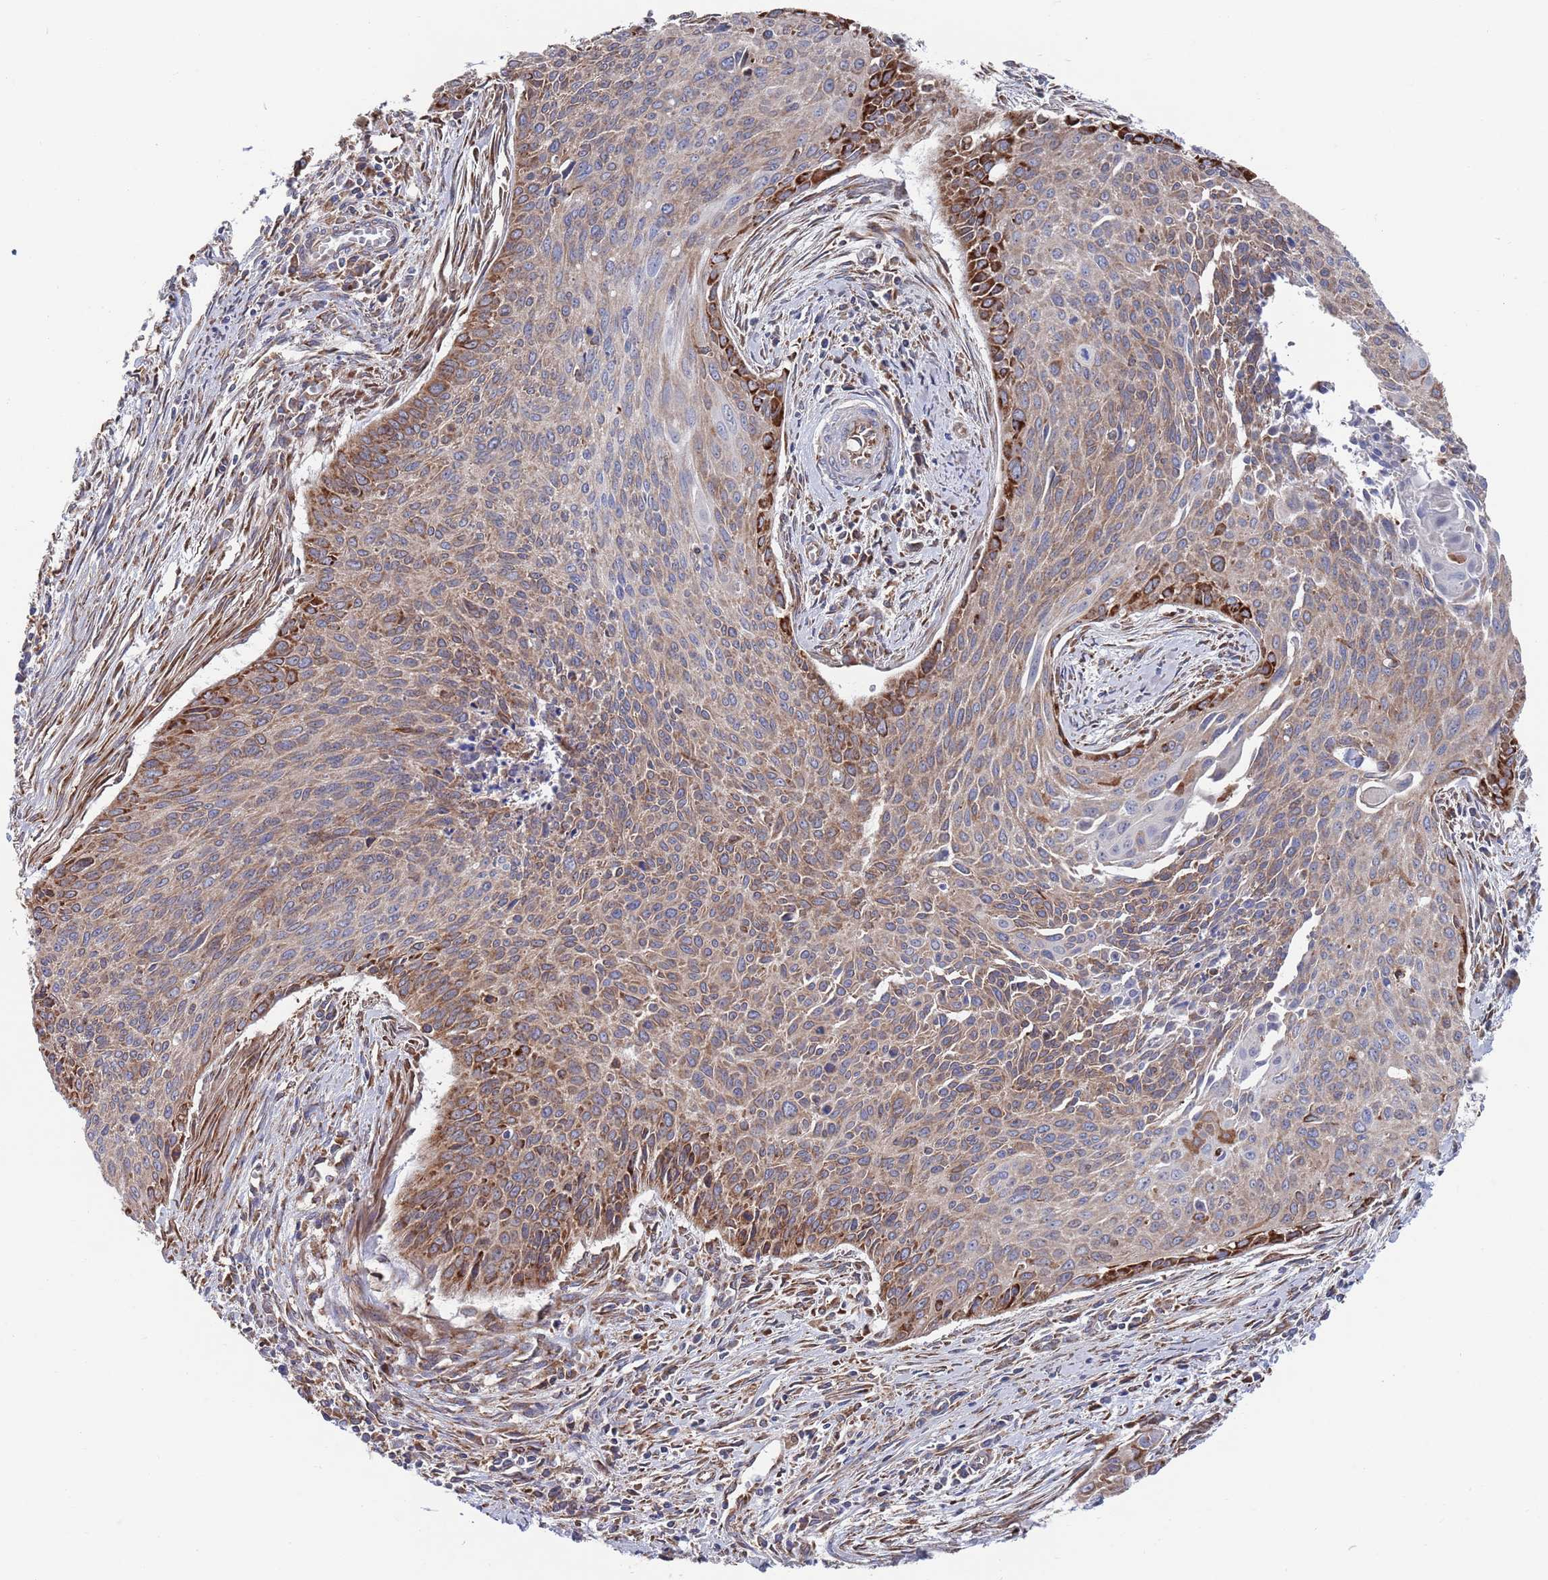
{"staining": {"intensity": "strong", "quantity": "<25%", "location": "cytoplasmic/membranous"}, "tissue": "cervical cancer", "cell_type": "Tumor cells", "image_type": "cancer", "snomed": [{"axis": "morphology", "description": "Squamous cell carcinoma, NOS"}, {"axis": "topography", "description": "Cervix"}], "caption": "Human squamous cell carcinoma (cervical) stained for a protein (brown) shows strong cytoplasmic/membranous positive positivity in approximately <25% of tumor cells.", "gene": "GID8", "patient": {"sex": "female", "age": 55}}